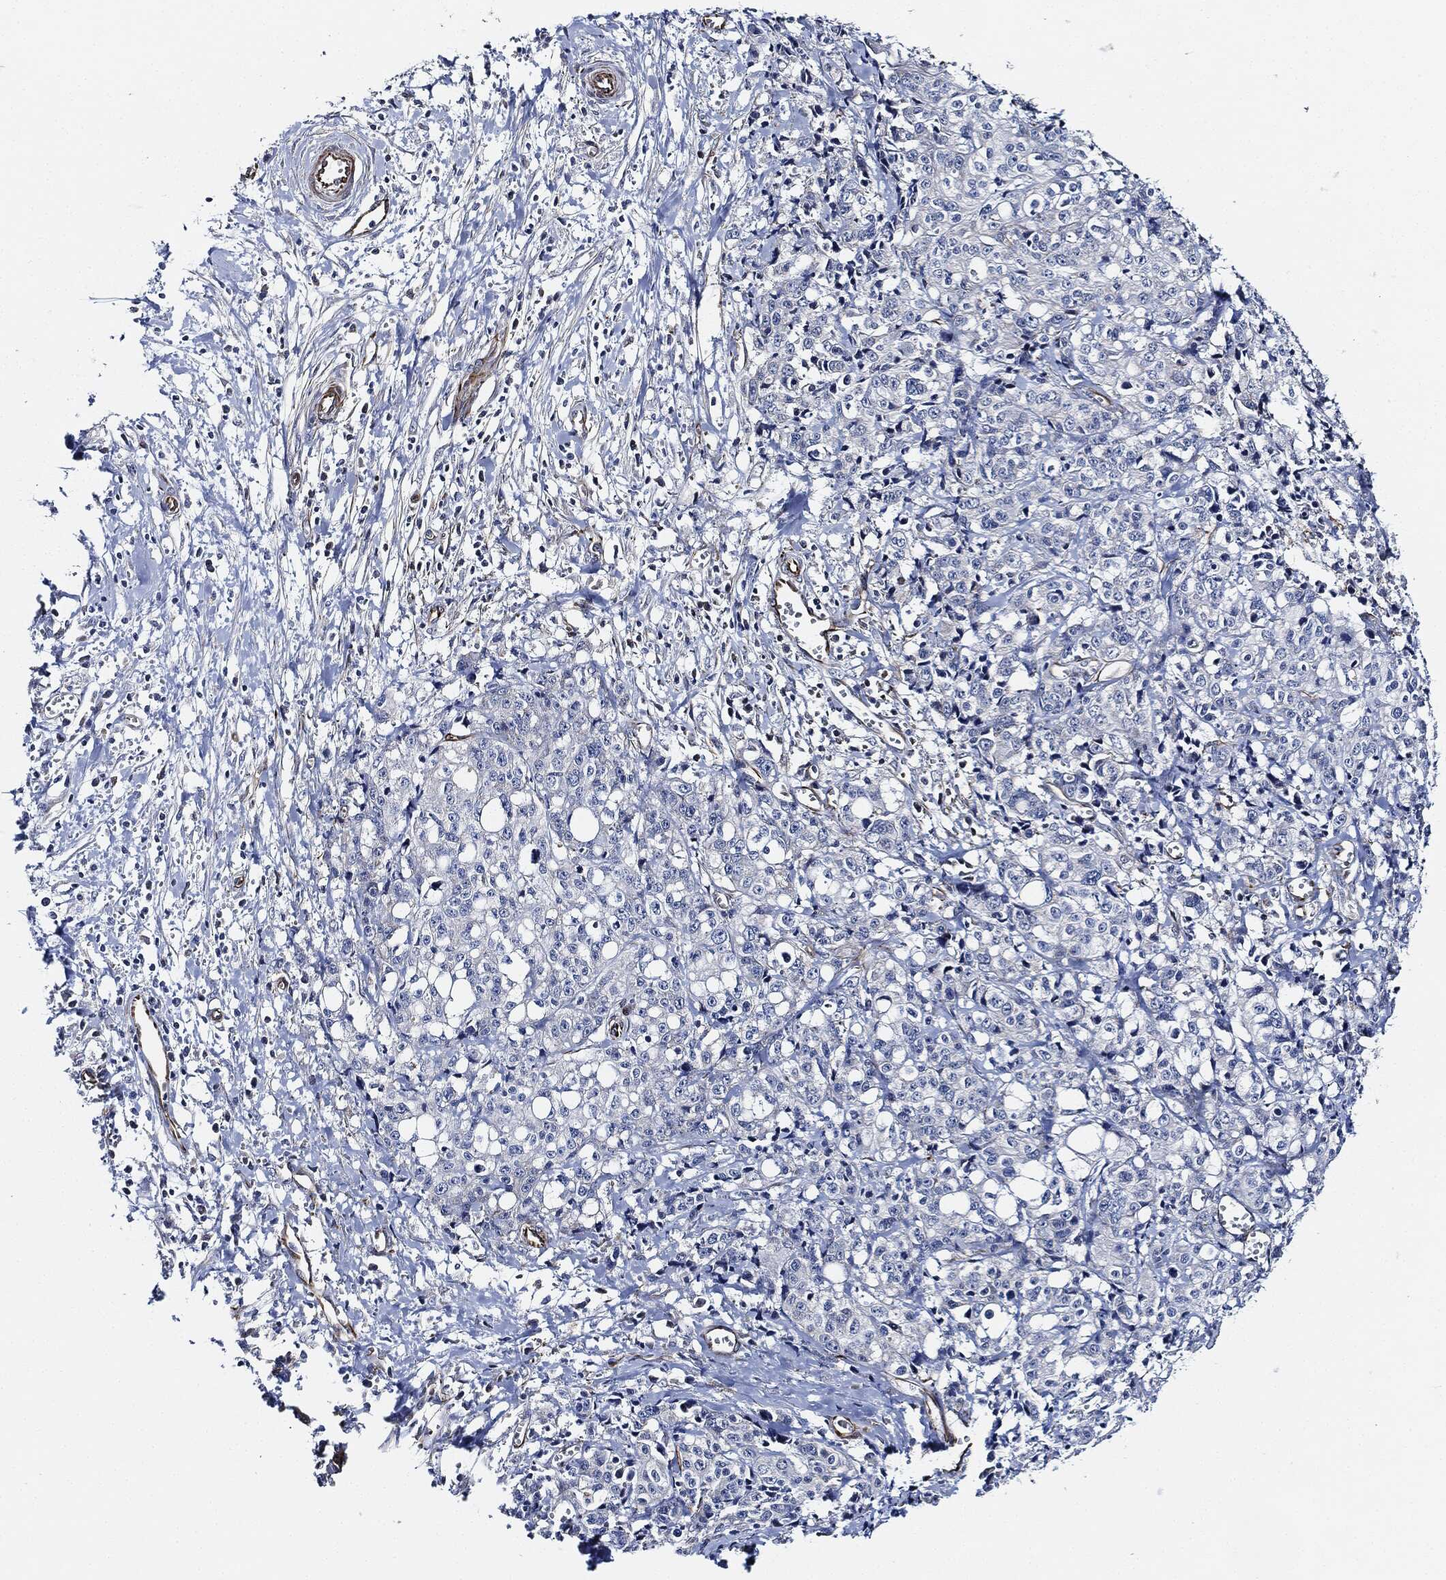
{"staining": {"intensity": "negative", "quantity": "none", "location": "none"}, "tissue": "pancreatic cancer", "cell_type": "Tumor cells", "image_type": "cancer", "snomed": [{"axis": "morphology", "description": "Adenocarcinoma, NOS"}, {"axis": "topography", "description": "Pancreas"}], "caption": "A histopathology image of human pancreatic cancer (adenocarcinoma) is negative for staining in tumor cells.", "gene": "THSD1", "patient": {"sex": "male", "age": 64}}